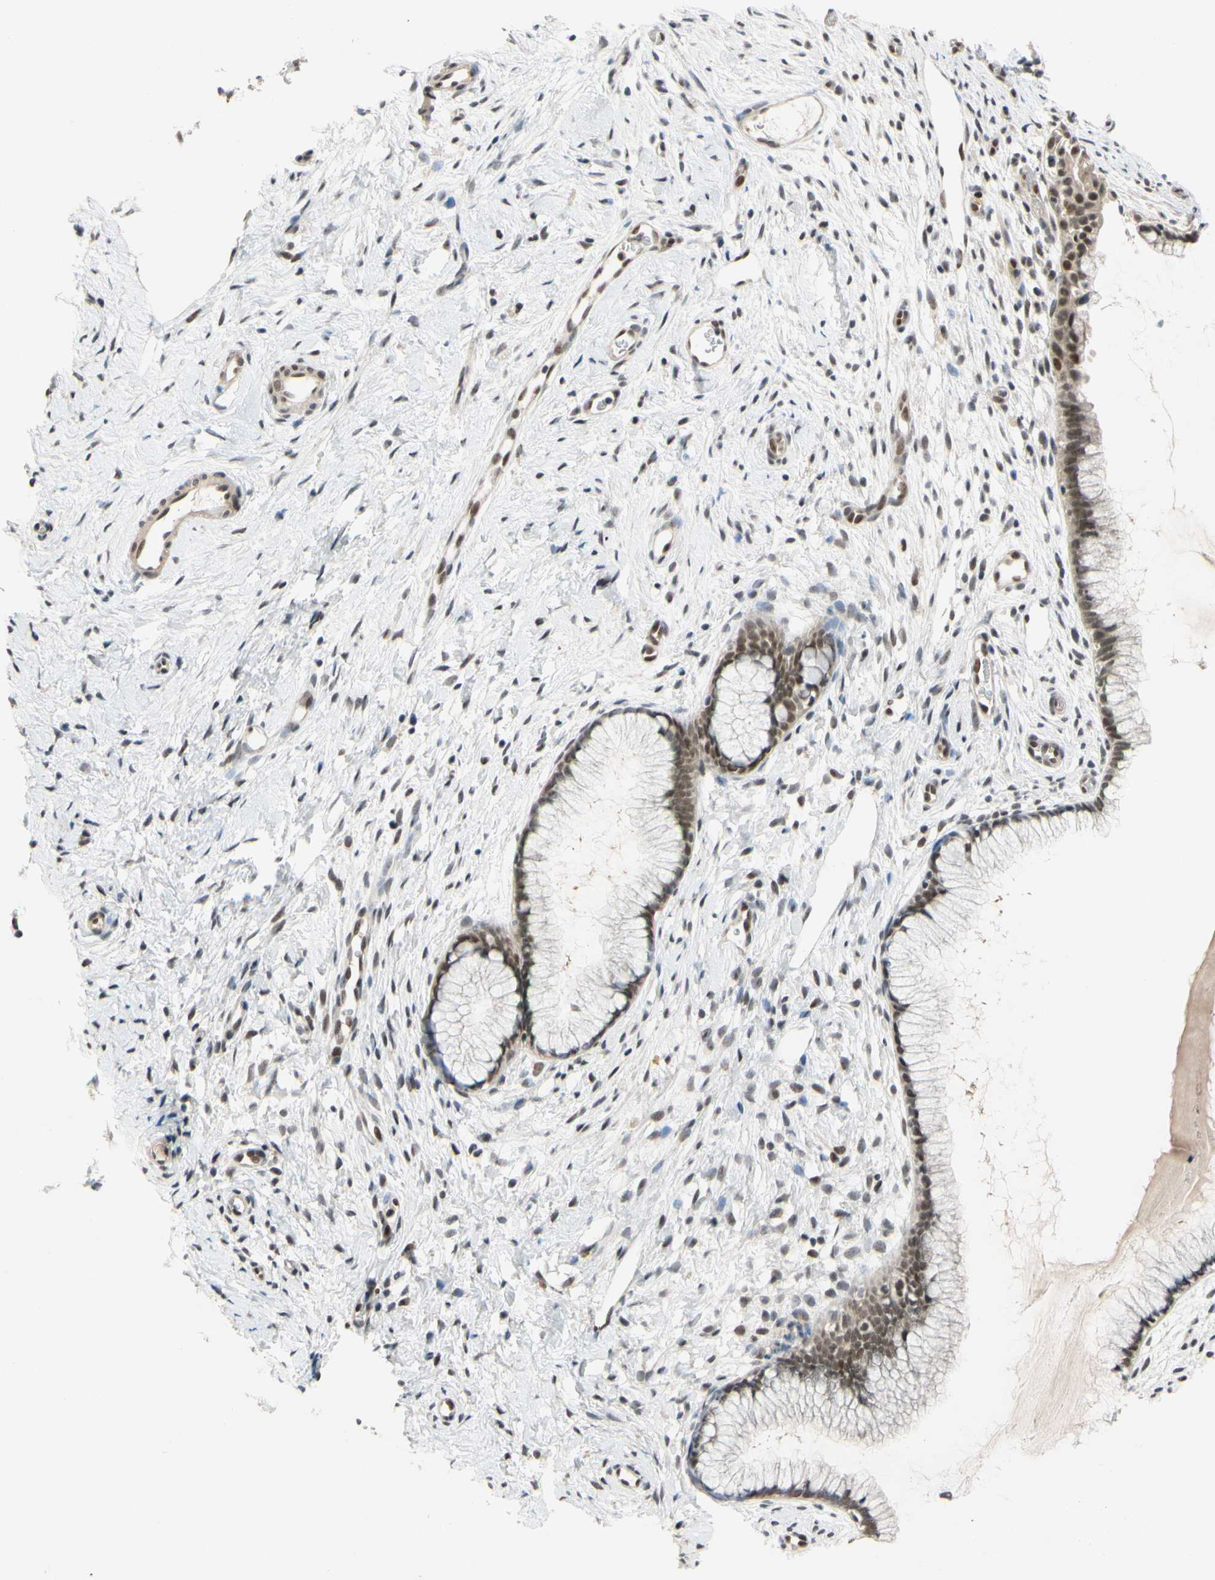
{"staining": {"intensity": "moderate", "quantity": ">75%", "location": "nuclear"}, "tissue": "cervix", "cell_type": "Glandular cells", "image_type": "normal", "snomed": [{"axis": "morphology", "description": "Normal tissue, NOS"}, {"axis": "topography", "description": "Cervix"}], "caption": "Moderate nuclear positivity is identified in approximately >75% of glandular cells in benign cervix.", "gene": "TAF4", "patient": {"sex": "female", "age": 65}}